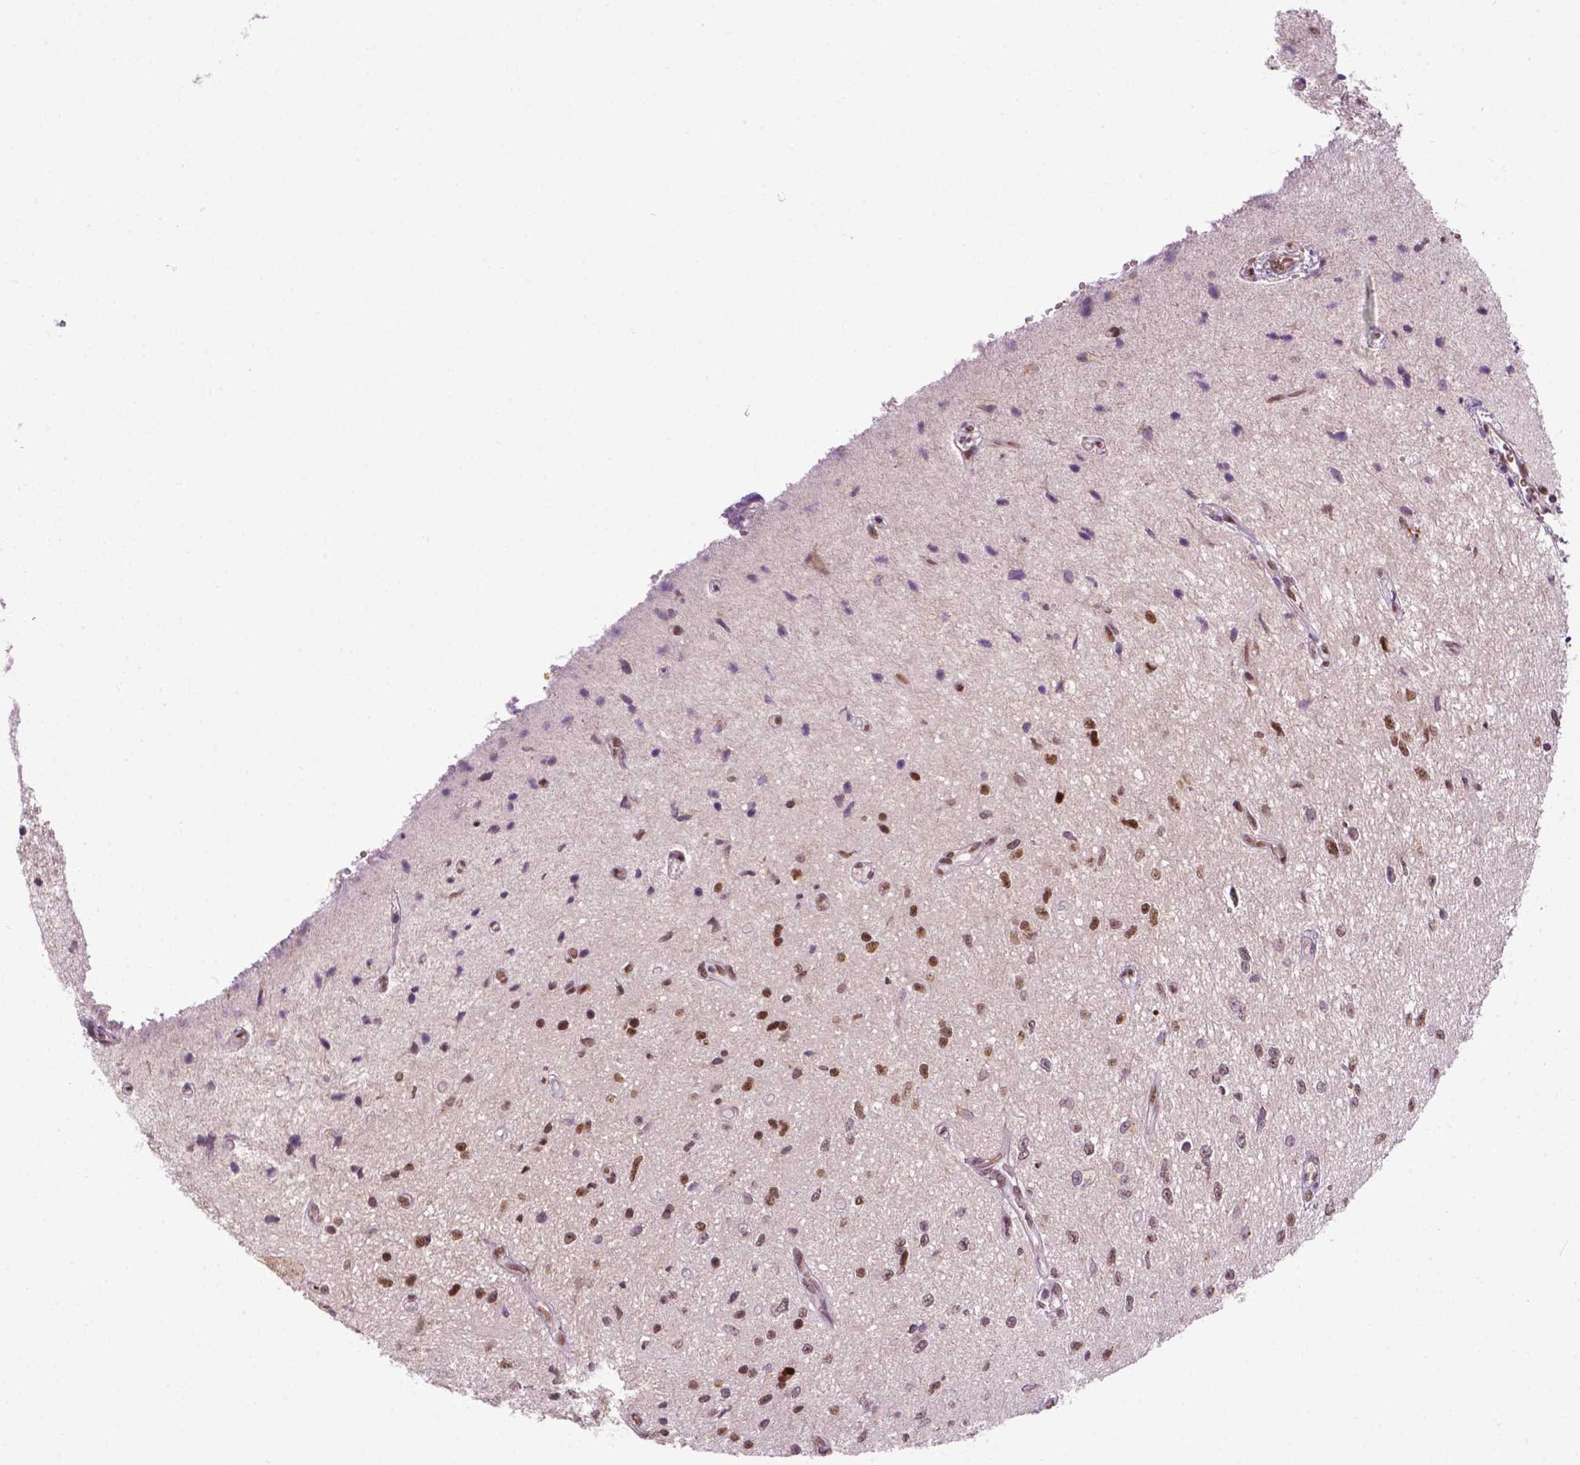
{"staining": {"intensity": "moderate", "quantity": "25%-75%", "location": "nuclear"}, "tissue": "glioma", "cell_type": "Tumor cells", "image_type": "cancer", "snomed": [{"axis": "morphology", "description": "Glioma, malignant, Low grade"}, {"axis": "topography", "description": "Cerebellum"}], "caption": "A histopathology image of human malignant low-grade glioma stained for a protein shows moderate nuclear brown staining in tumor cells.", "gene": "ZNF41", "patient": {"sex": "female", "age": 14}}